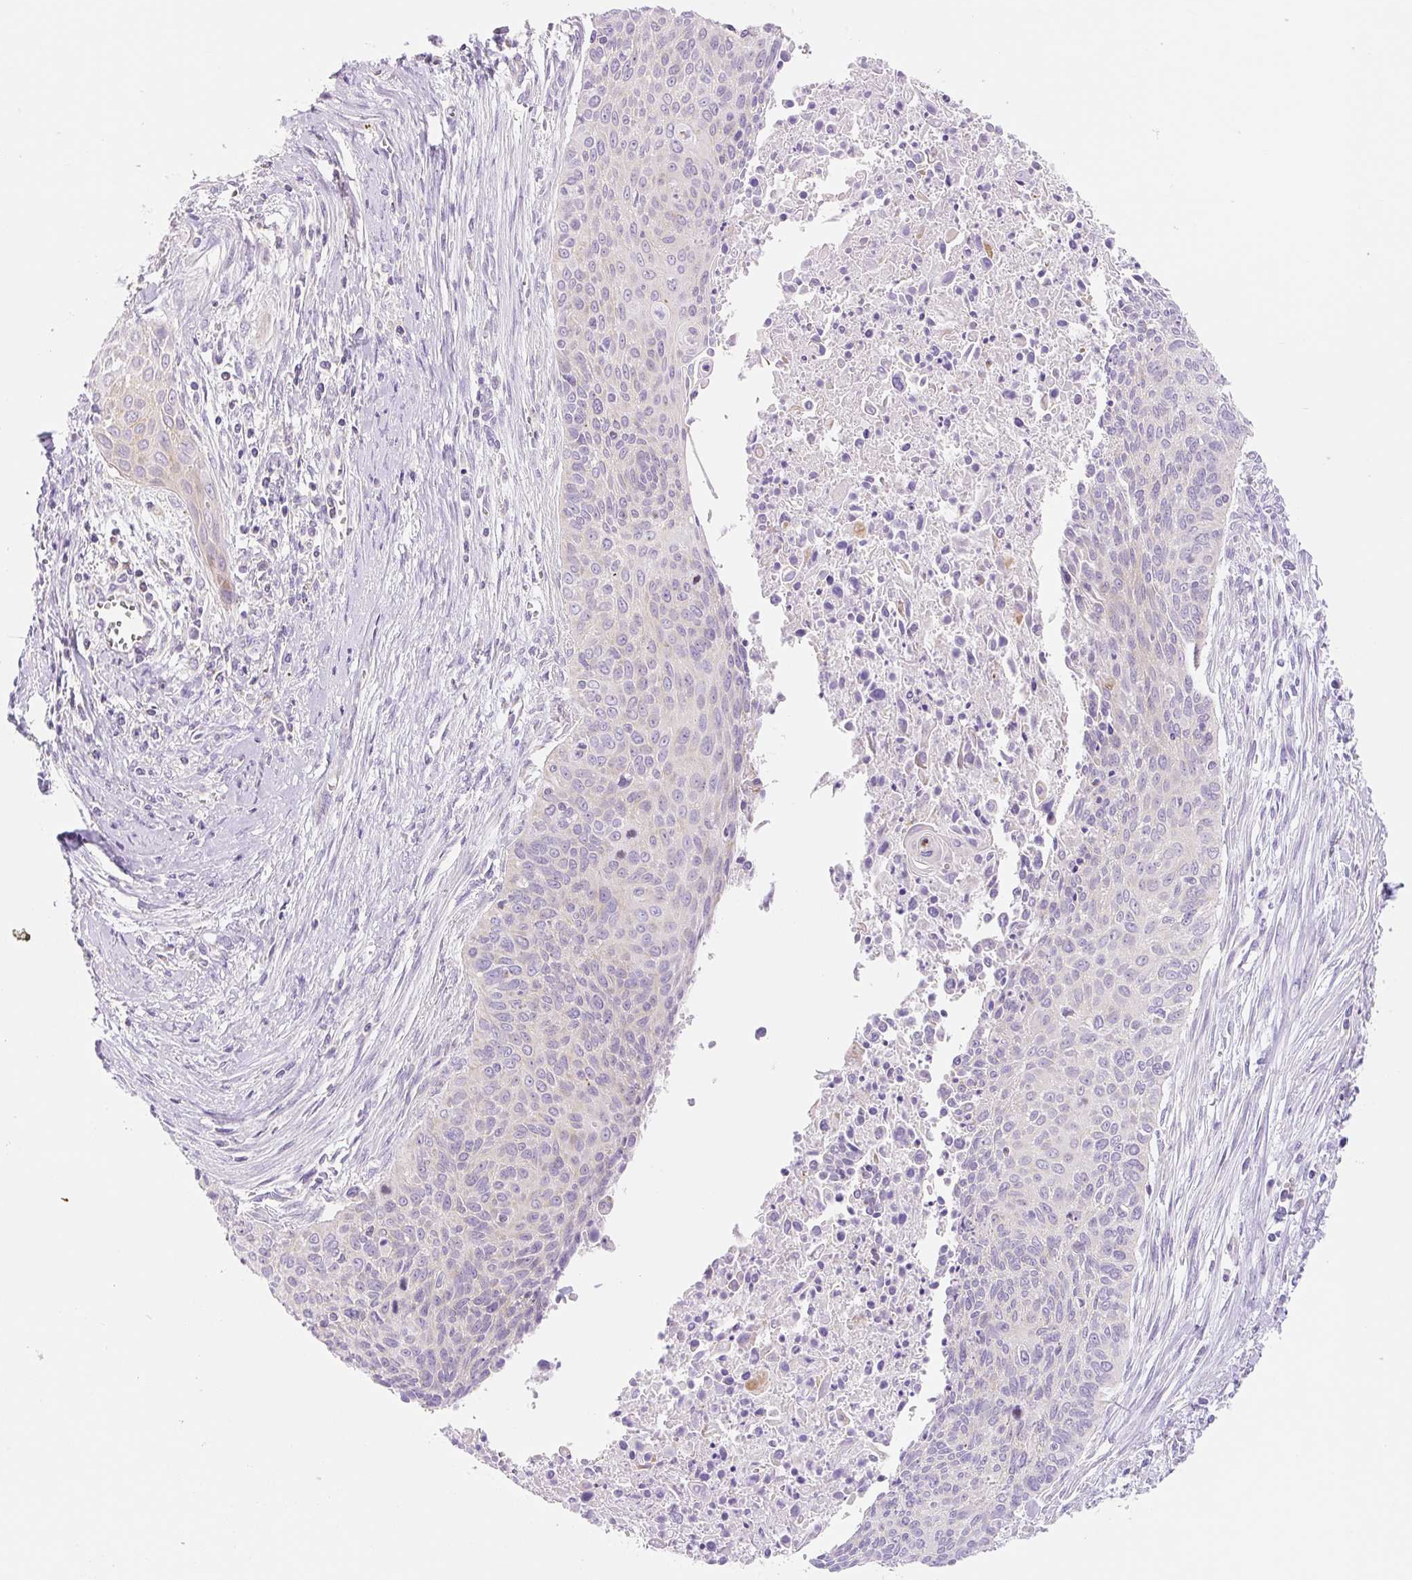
{"staining": {"intensity": "negative", "quantity": "none", "location": "none"}, "tissue": "cervical cancer", "cell_type": "Tumor cells", "image_type": "cancer", "snomed": [{"axis": "morphology", "description": "Squamous cell carcinoma, NOS"}, {"axis": "topography", "description": "Cervix"}], "caption": "IHC image of human cervical squamous cell carcinoma stained for a protein (brown), which displays no staining in tumor cells. (DAB immunohistochemistry, high magnification).", "gene": "FOCAD", "patient": {"sex": "female", "age": 55}}